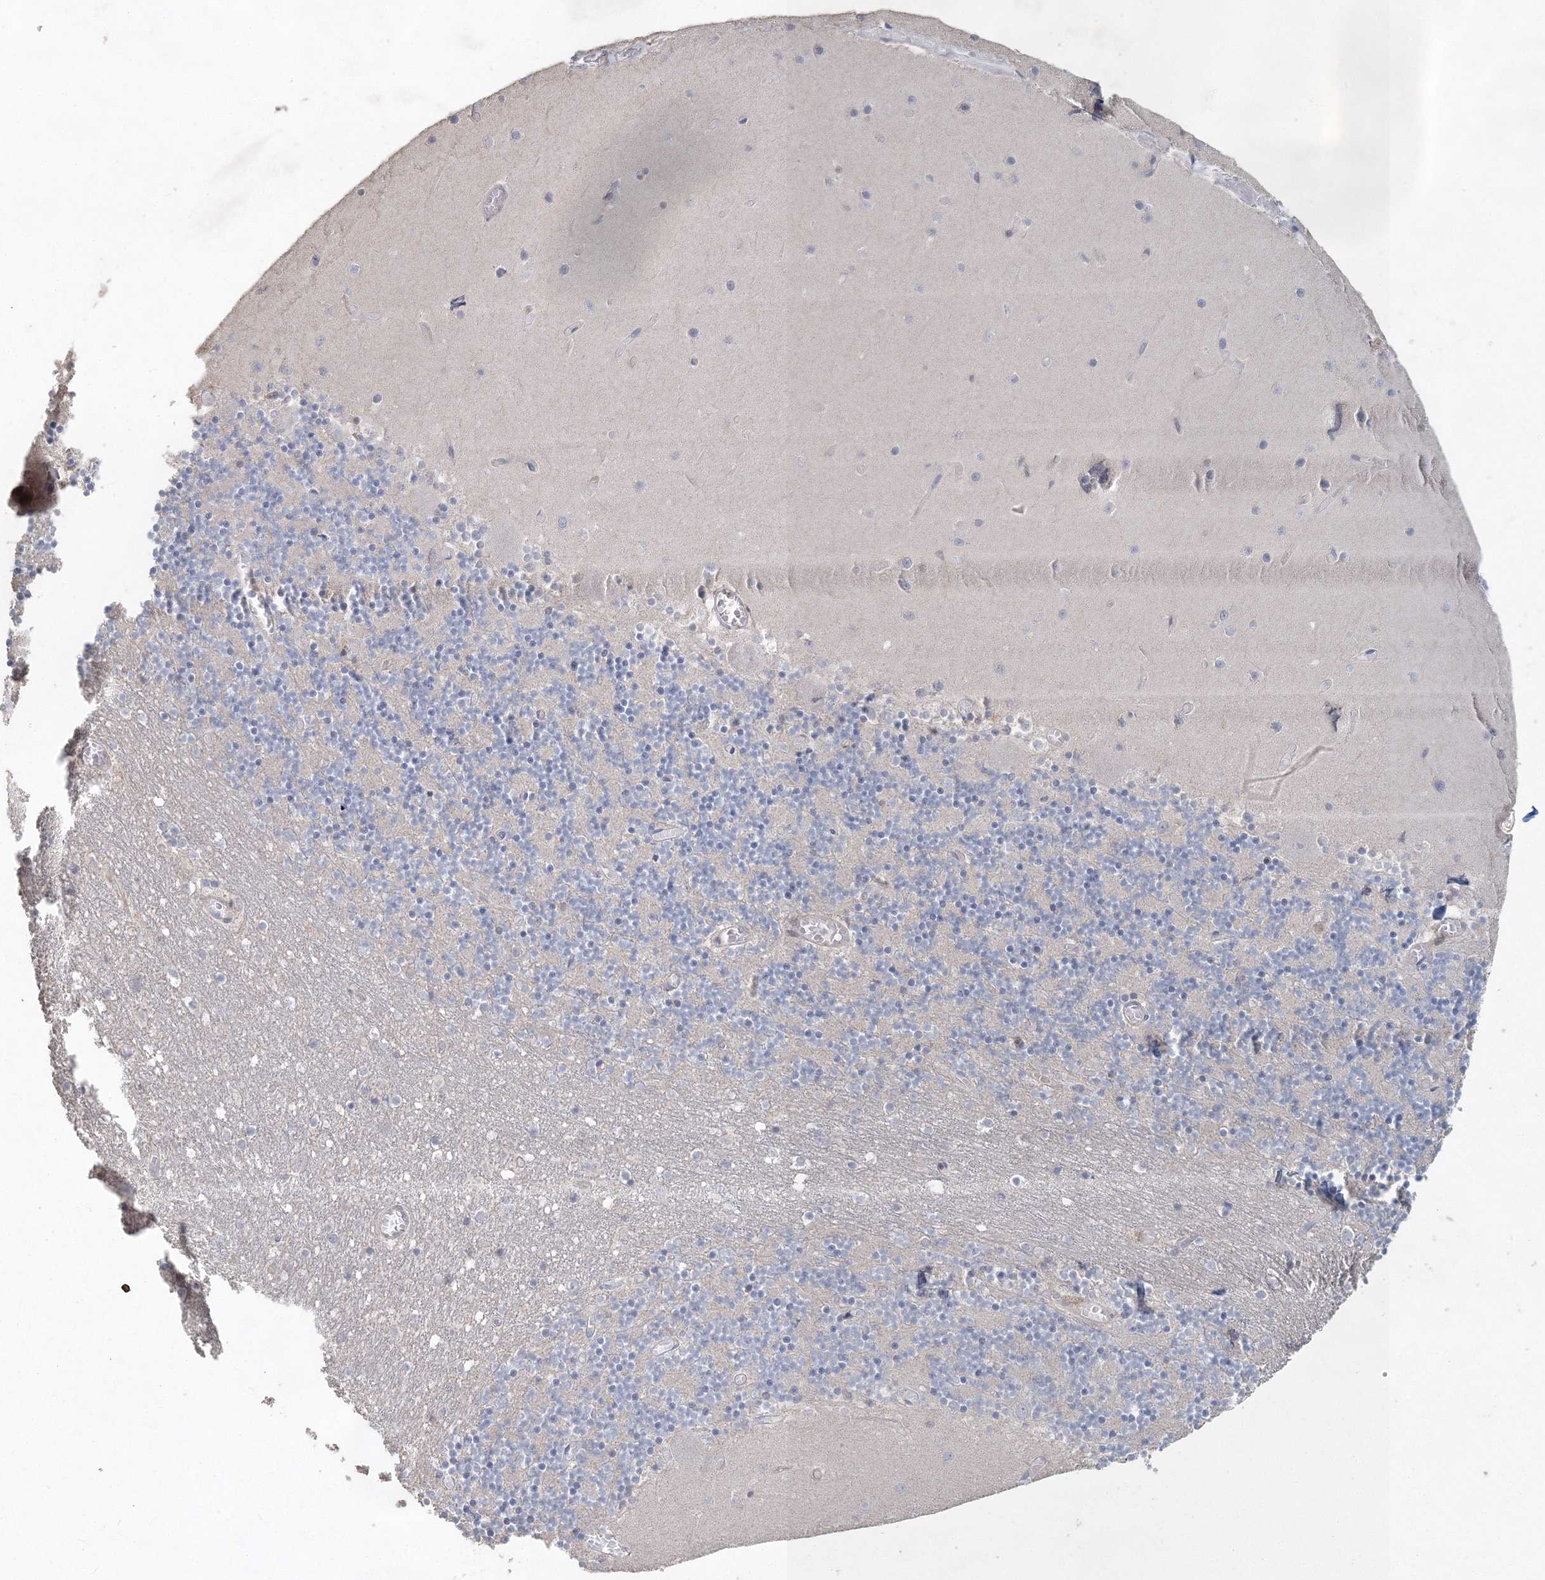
{"staining": {"intensity": "negative", "quantity": "none", "location": "none"}, "tissue": "cerebellum", "cell_type": "Cells in granular layer", "image_type": "normal", "snomed": [{"axis": "morphology", "description": "Normal tissue, NOS"}, {"axis": "topography", "description": "Cerebellum"}], "caption": "This micrograph is of normal cerebellum stained with immunohistochemistry to label a protein in brown with the nuclei are counter-stained blue. There is no positivity in cells in granular layer.", "gene": "UIMC1", "patient": {"sex": "female", "age": 28}}